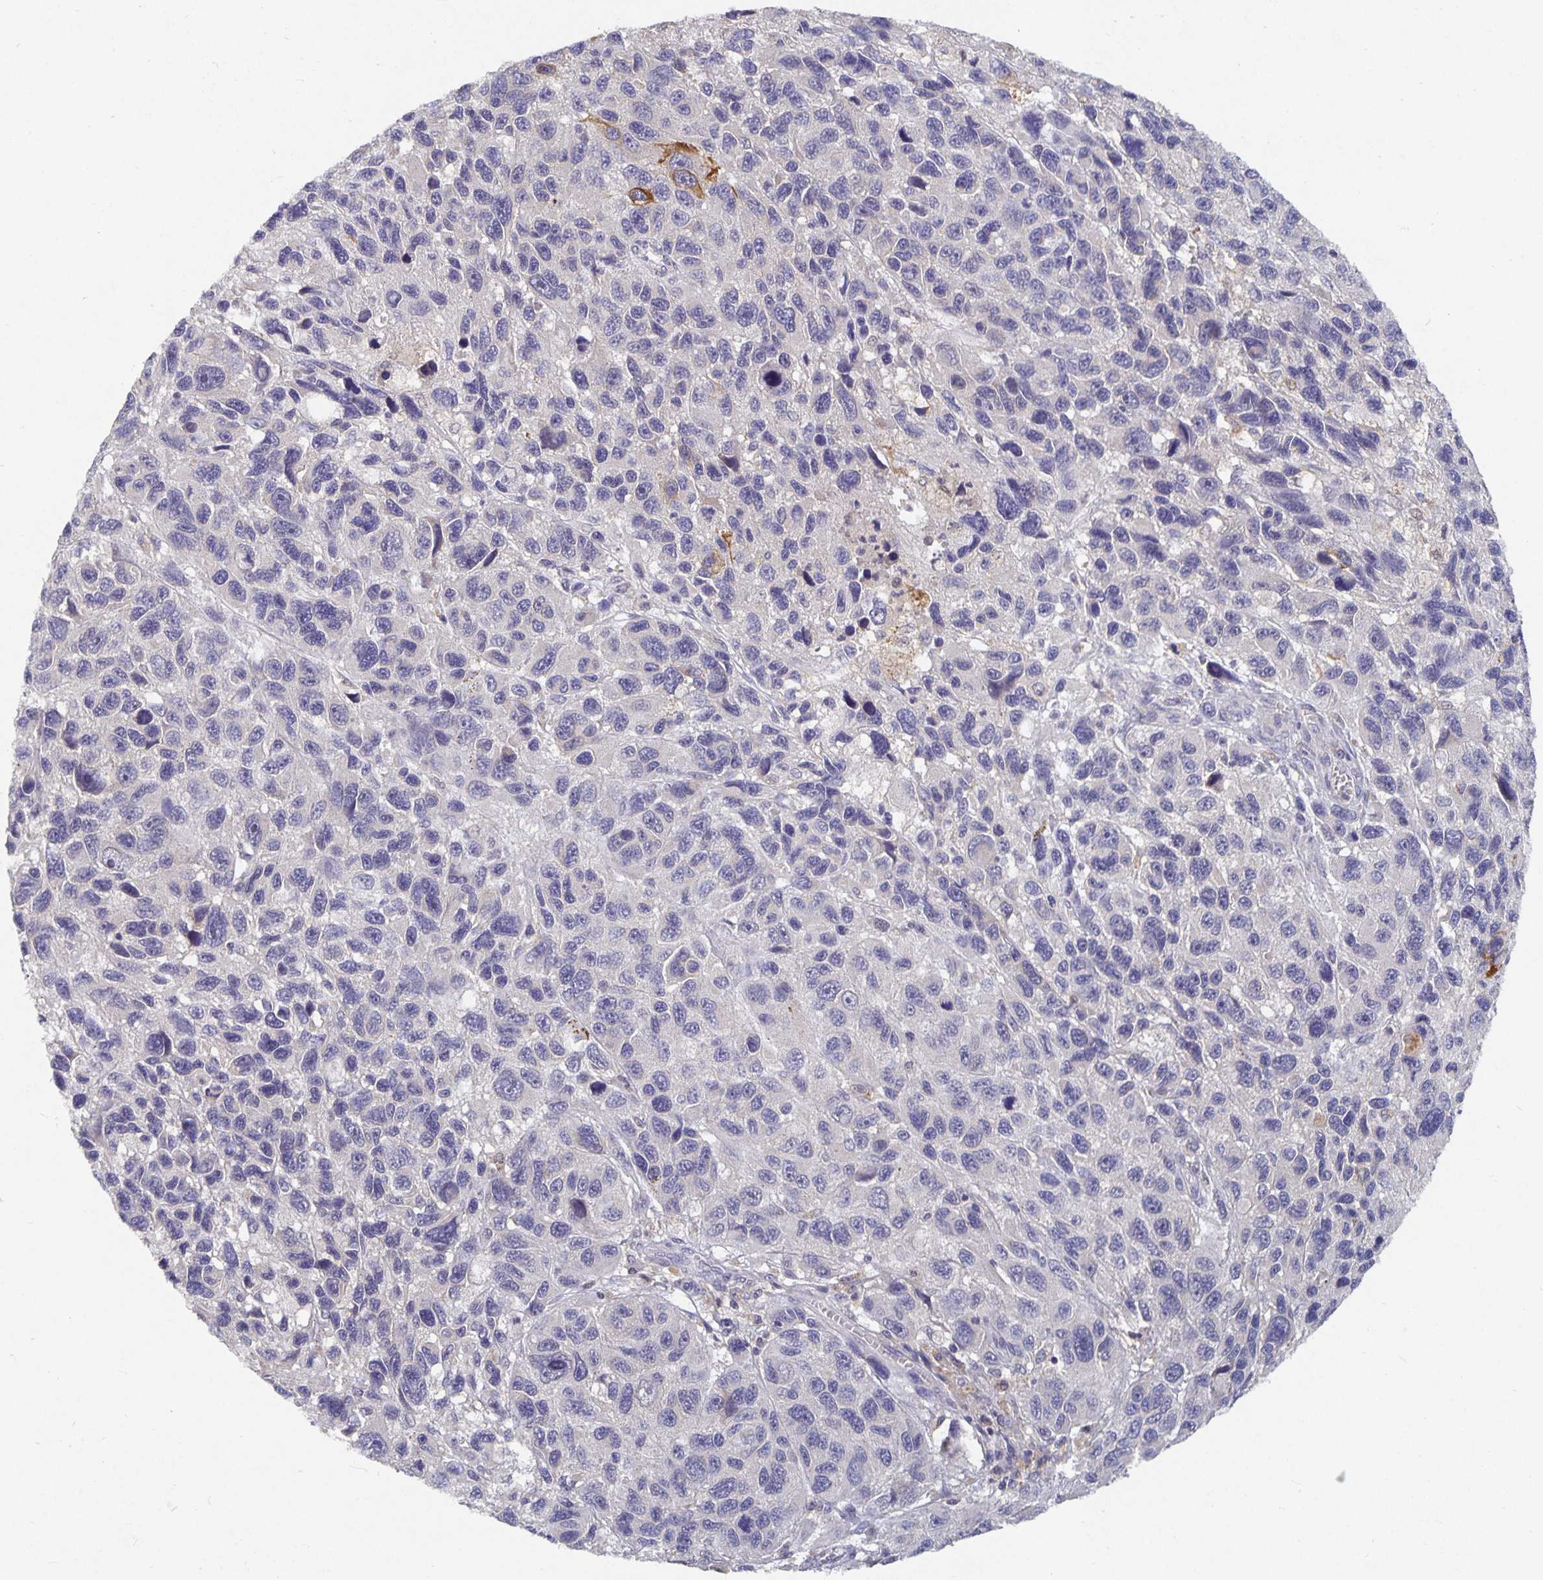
{"staining": {"intensity": "negative", "quantity": "none", "location": "none"}, "tissue": "melanoma", "cell_type": "Tumor cells", "image_type": "cancer", "snomed": [{"axis": "morphology", "description": "Malignant melanoma, NOS"}, {"axis": "topography", "description": "Skin"}], "caption": "High magnification brightfield microscopy of malignant melanoma stained with DAB (3,3'-diaminobenzidine) (brown) and counterstained with hematoxylin (blue): tumor cells show no significant expression.", "gene": "HEPN1", "patient": {"sex": "male", "age": 53}}